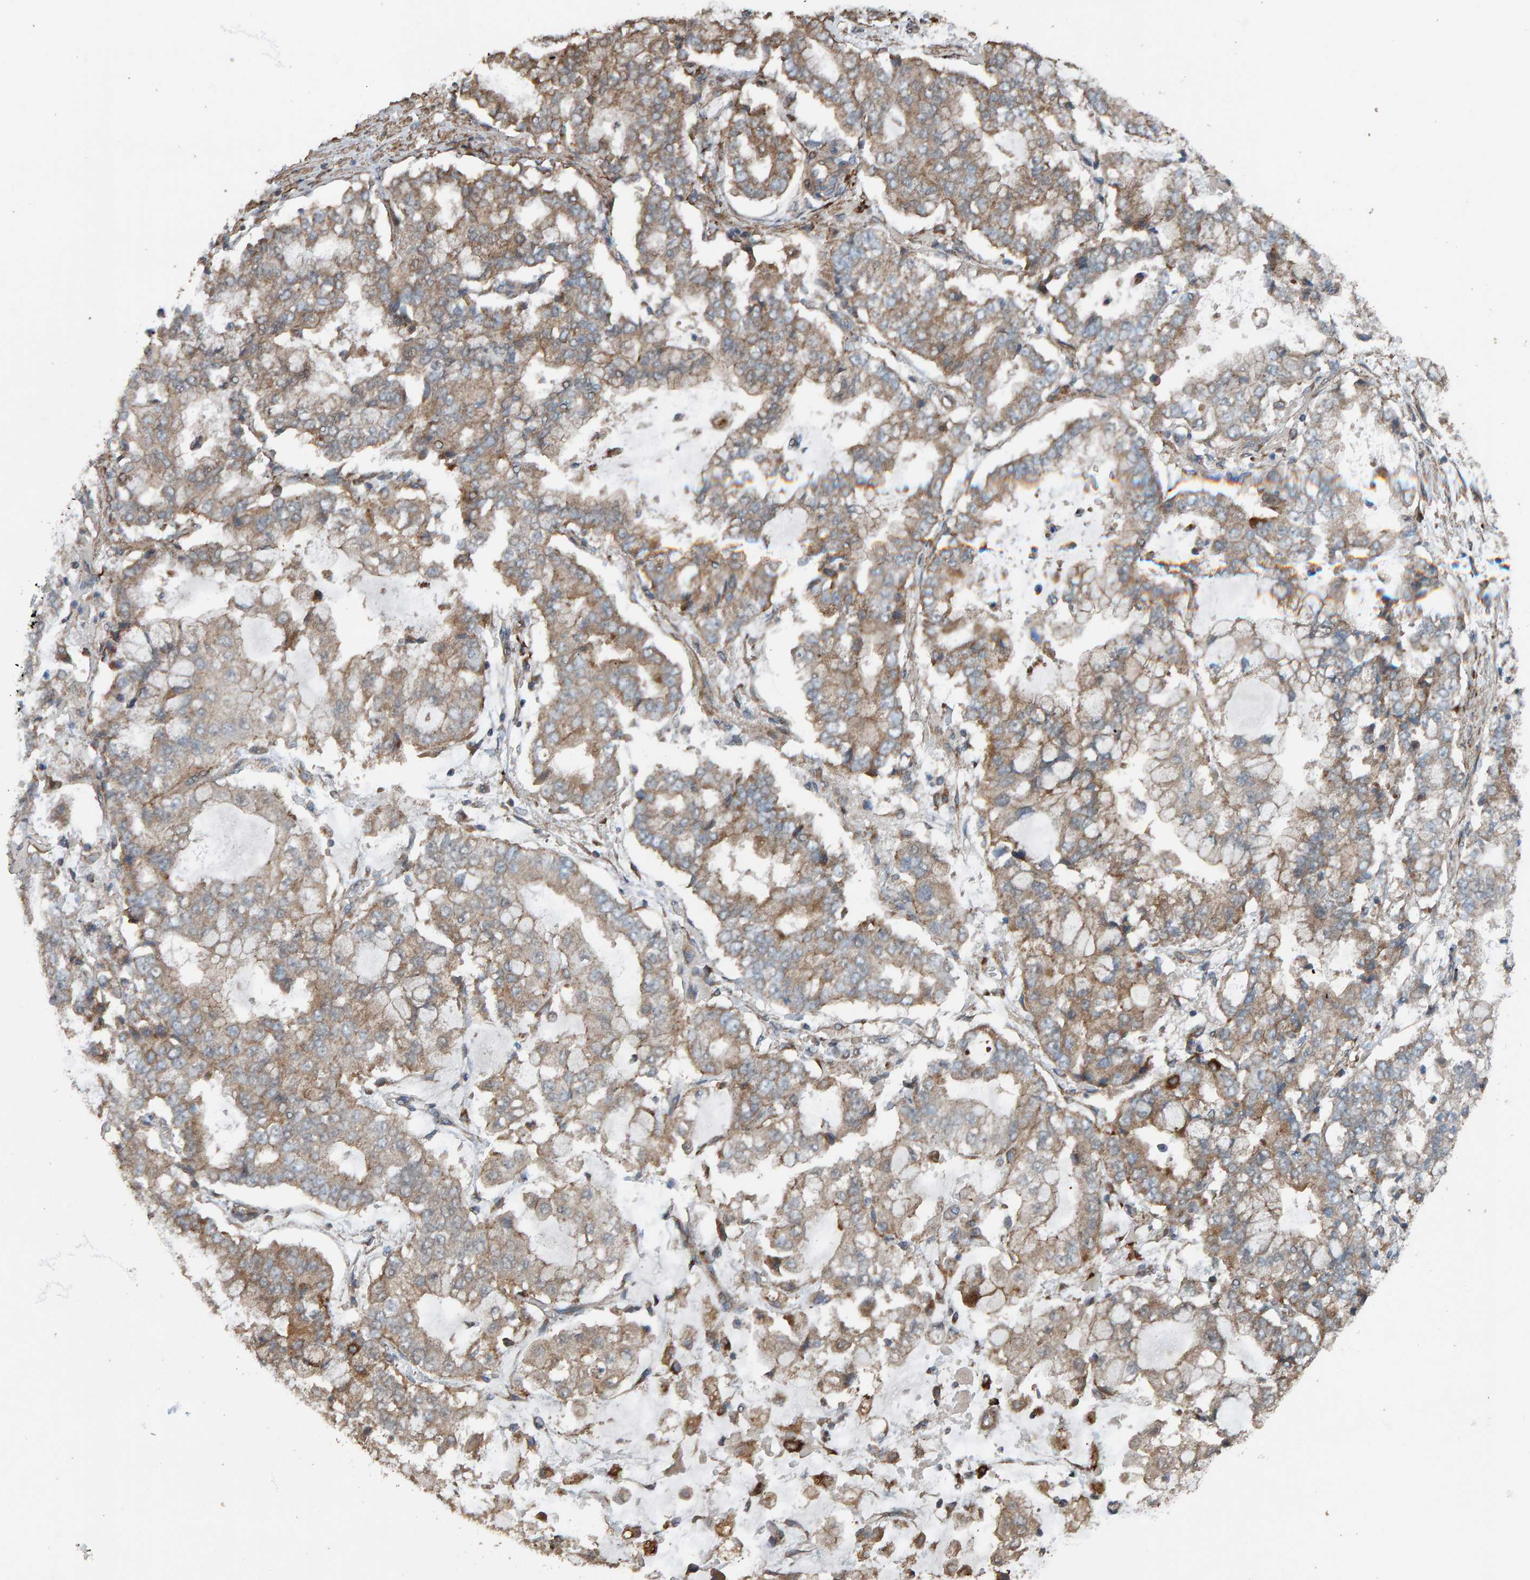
{"staining": {"intensity": "weak", "quantity": ">75%", "location": "cytoplasmic/membranous"}, "tissue": "stomach cancer", "cell_type": "Tumor cells", "image_type": "cancer", "snomed": [{"axis": "morphology", "description": "Adenocarcinoma, NOS"}, {"axis": "topography", "description": "Stomach"}], "caption": "High-power microscopy captured an immunohistochemistry (IHC) image of stomach cancer (adenocarcinoma), revealing weak cytoplasmic/membranous expression in approximately >75% of tumor cells.", "gene": "DUS1L", "patient": {"sex": "male", "age": 76}}